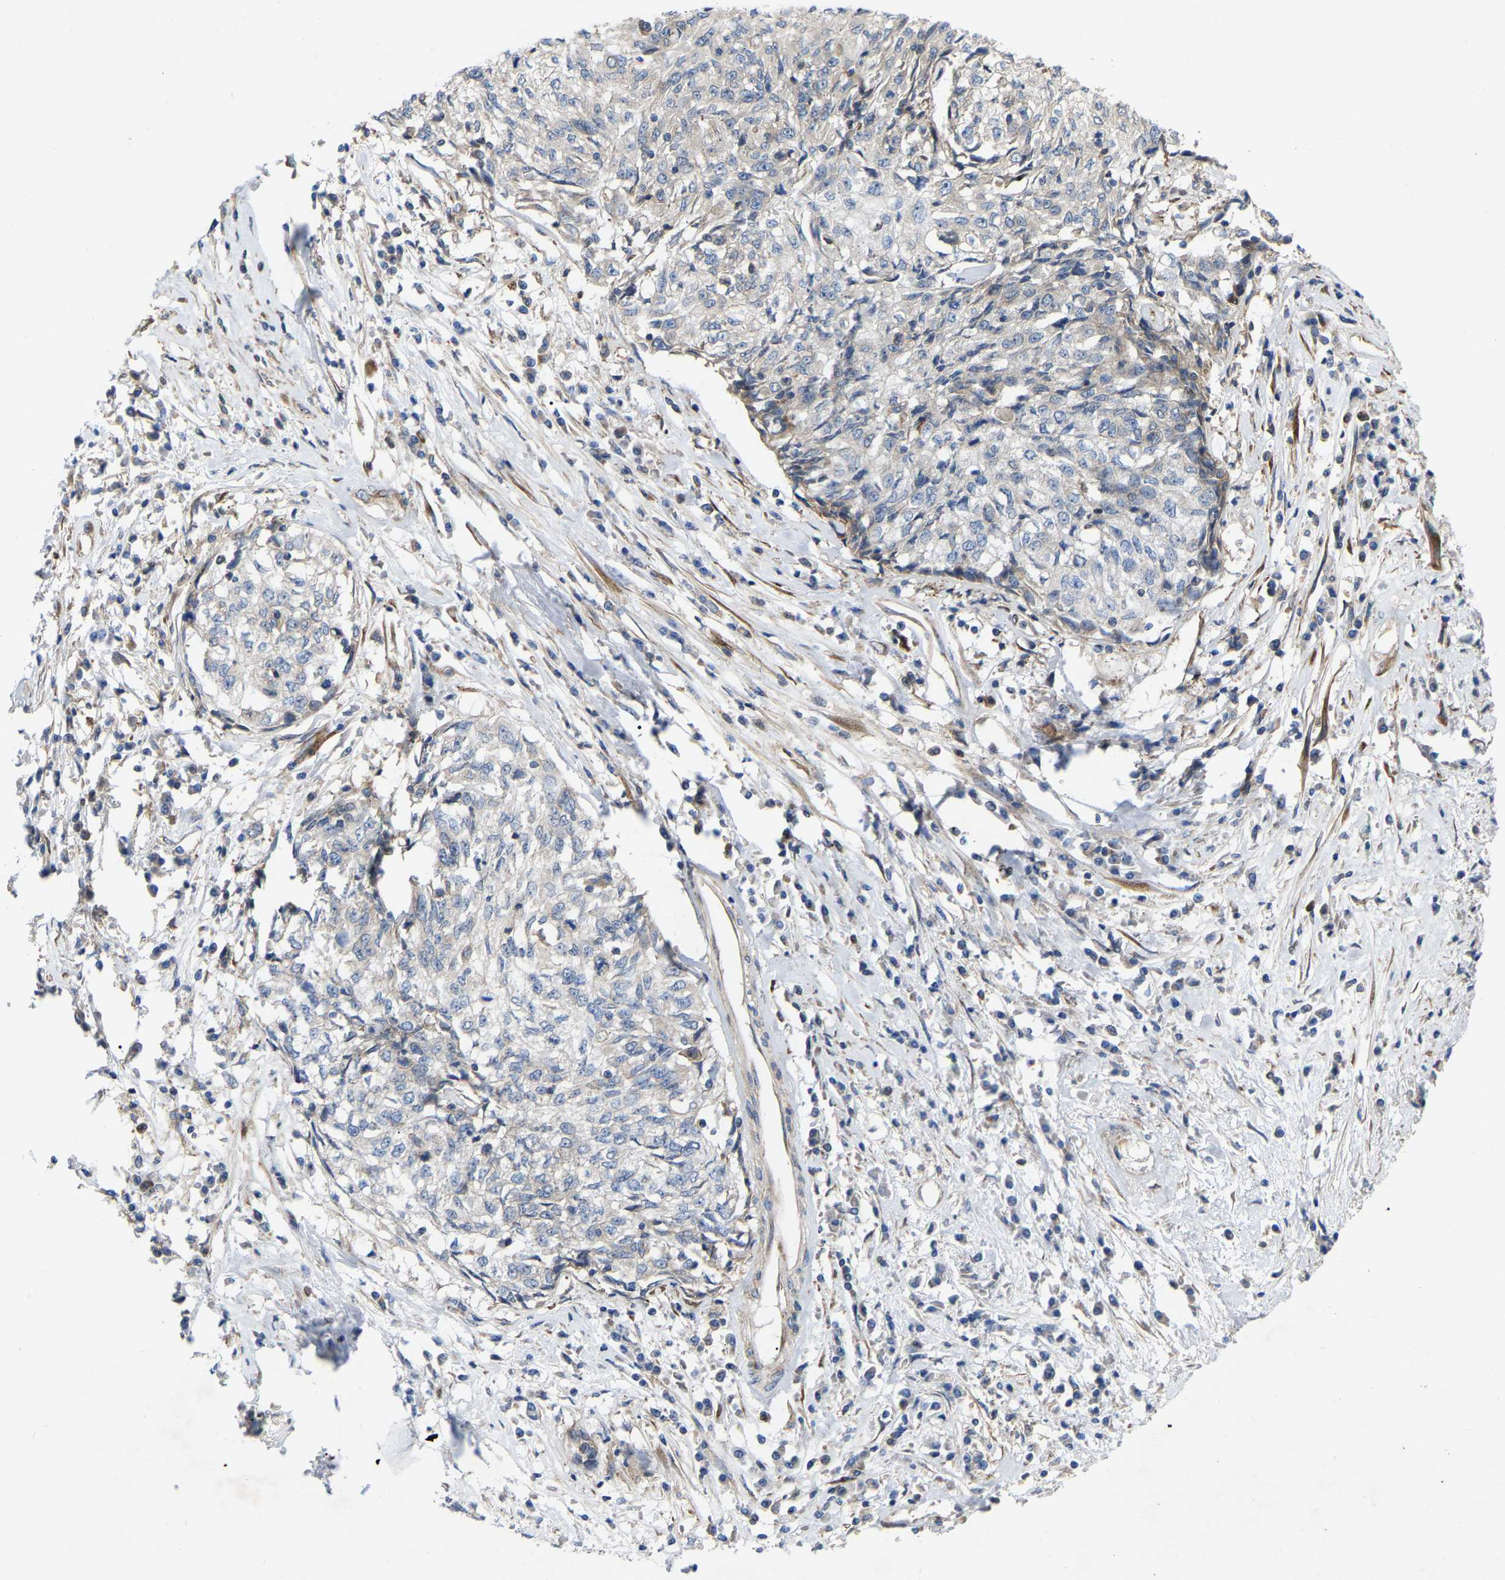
{"staining": {"intensity": "negative", "quantity": "none", "location": "none"}, "tissue": "cervical cancer", "cell_type": "Tumor cells", "image_type": "cancer", "snomed": [{"axis": "morphology", "description": "Squamous cell carcinoma, NOS"}, {"axis": "topography", "description": "Cervix"}], "caption": "Immunohistochemistry (IHC) histopathology image of neoplastic tissue: squamous cell carcinoma (cervical) stained with DAB (3,3'-diaminobenzidine) reveals no significant protein staining in tumor cells.", "gene": "TOR1B", "patient": {"sex": "female", "age": 57}}